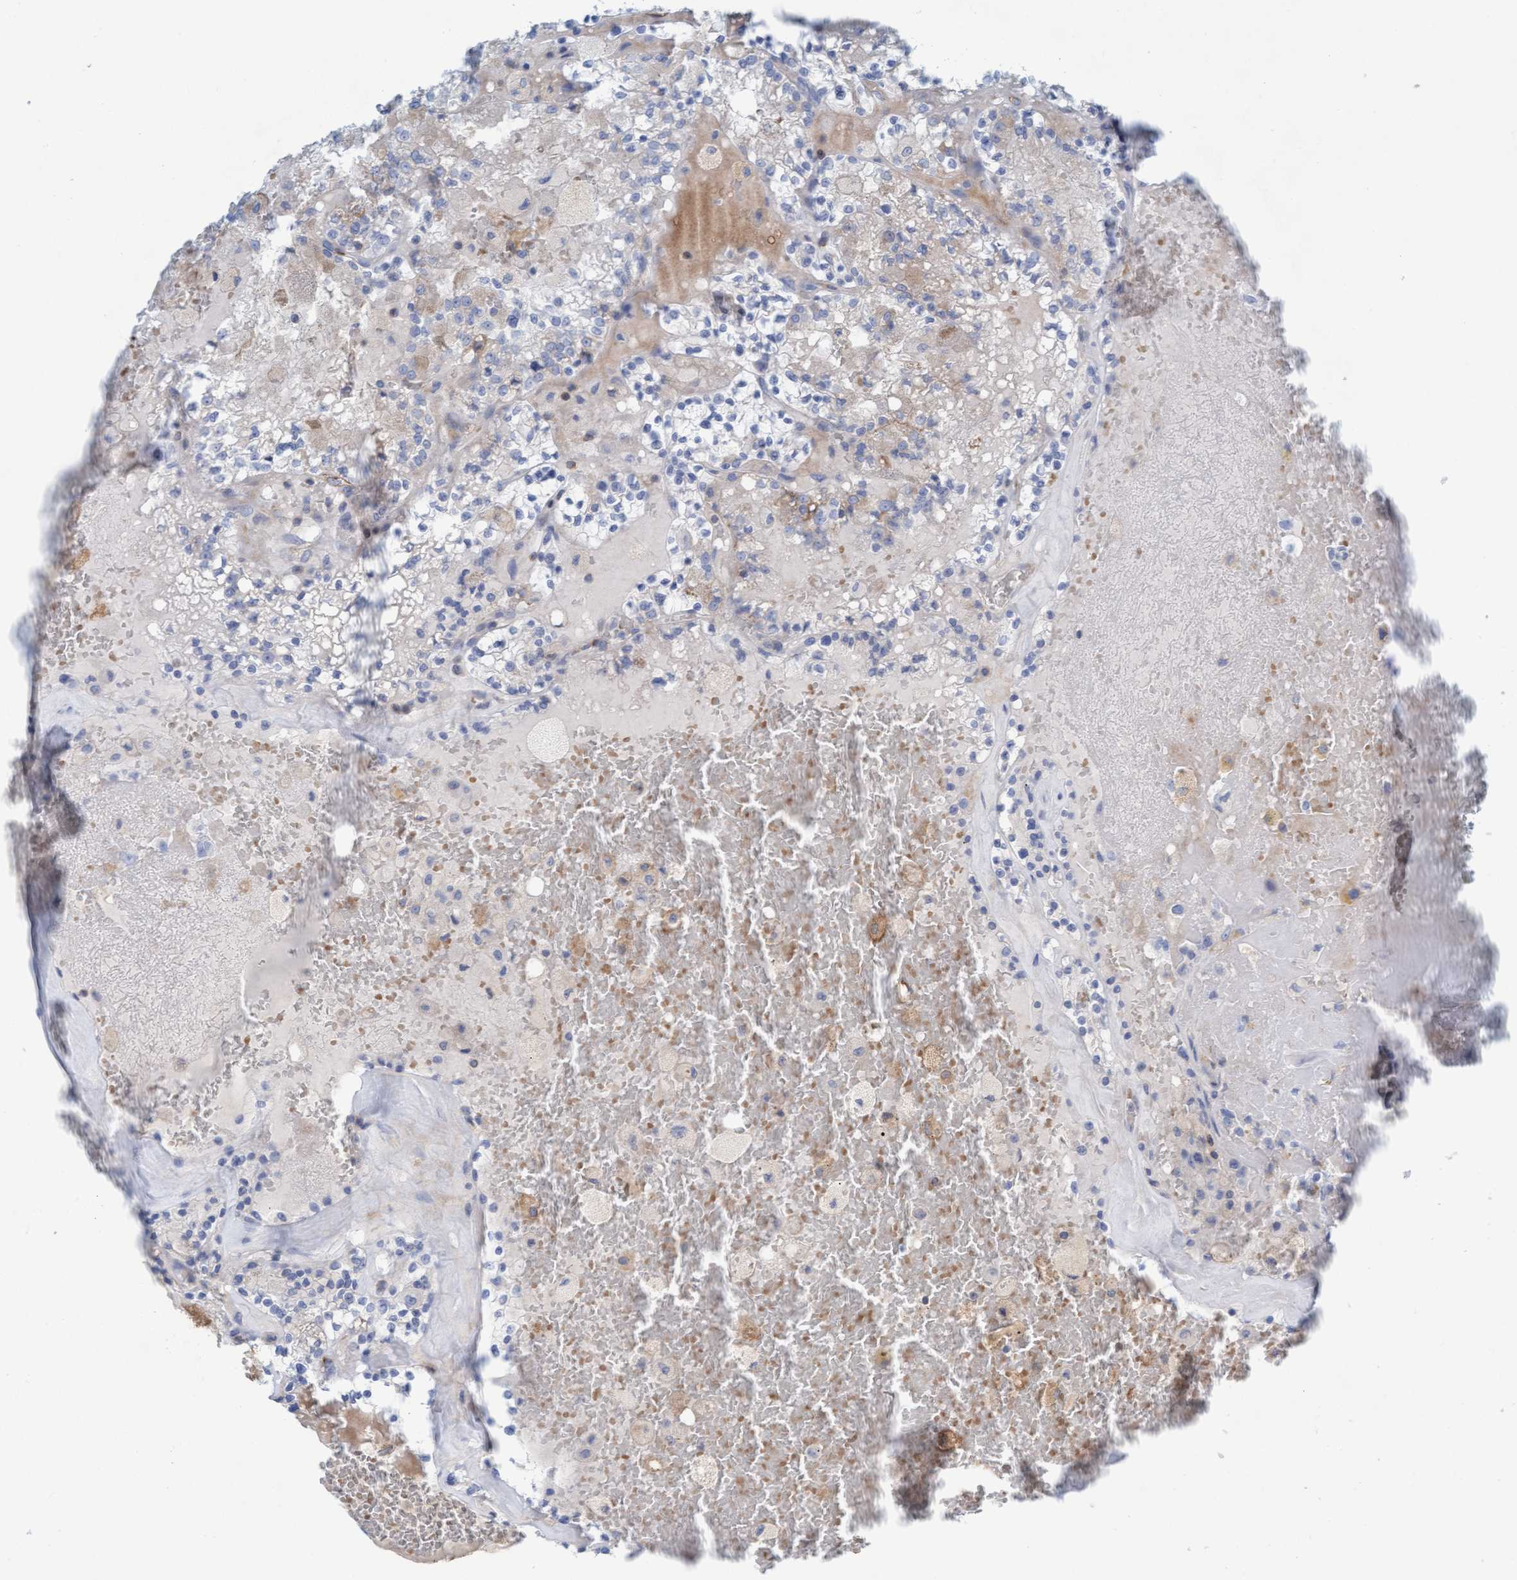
{"staining": {"intensity": "weak", "quantity": "<25%", "location": "cytoplasmic/membranous"}, "tissue": "renal cancer", "cell_type": "Tumor cells", "image_type": "cancer", "snomed": [{"axis": "morphology", "description": "Adenocarcinoma, NOS"}, {"axis": "topography", "description": "Kidney"}], "caption": "This photomicrograph is of renal cancer stained with immunohistochemistry to label a protein in brown with the nuclei are counter-stained blue. There is no positivity in tumor cells.", "gene": "SIGIRR", "patient": {"sex": "female", "age": 56}}